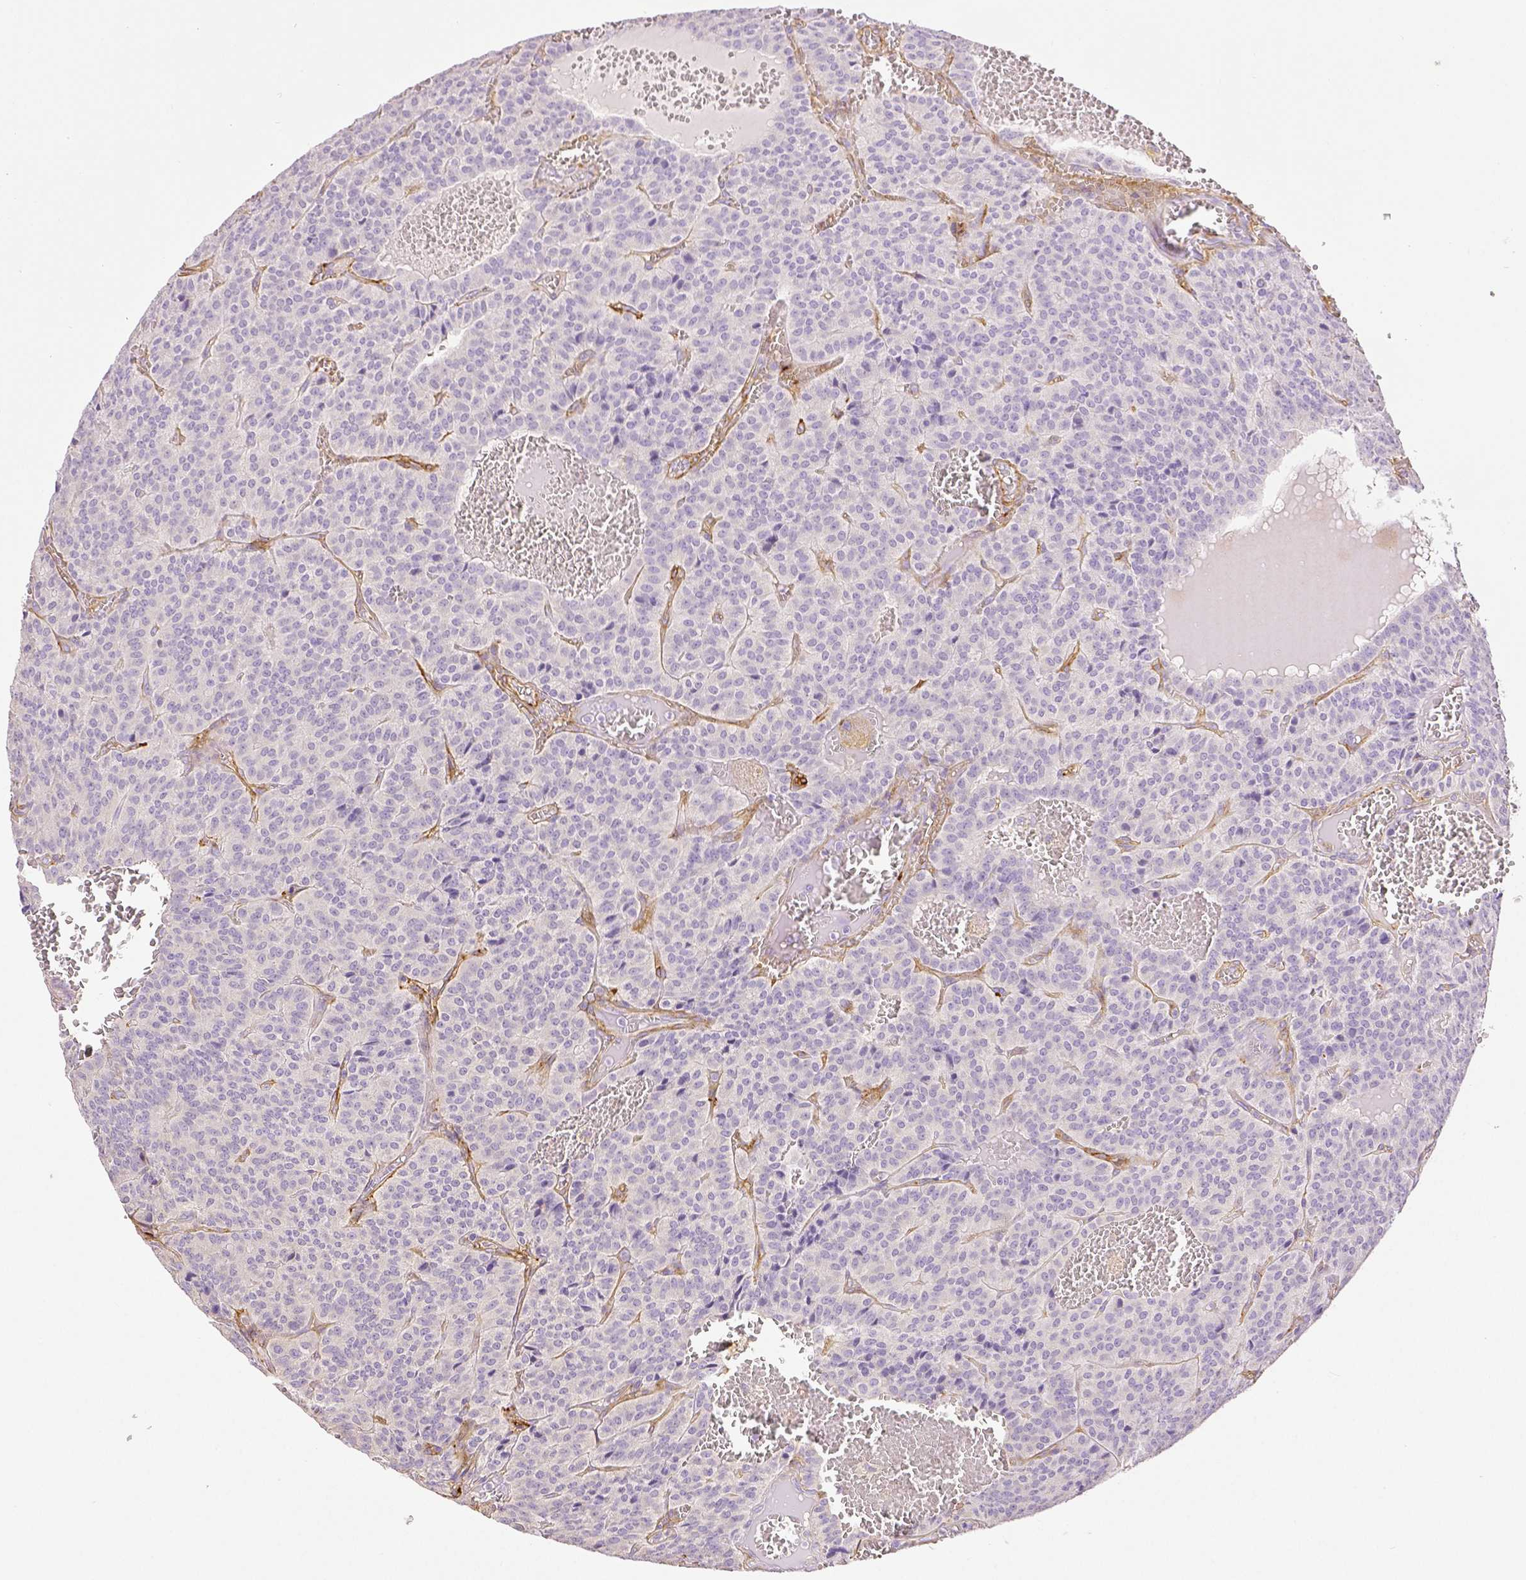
{"staining": {"intensity": "negative", "quantity": "none", "location": "none"}, "tissue": "carcinoid", "cell_type": "Tumor cells", "image_type": "cancer", "snomed": [{"axis": "morphology", "description": "Carcinoid, malignant, NOS"}, {"axis": "topography", "description": "Lung"}], "caption": "IHC of human carcinoid demonstrates no positivity in tumor cells.", "gene": "THY1", "patient": {"sex": "male", "age": 70}}